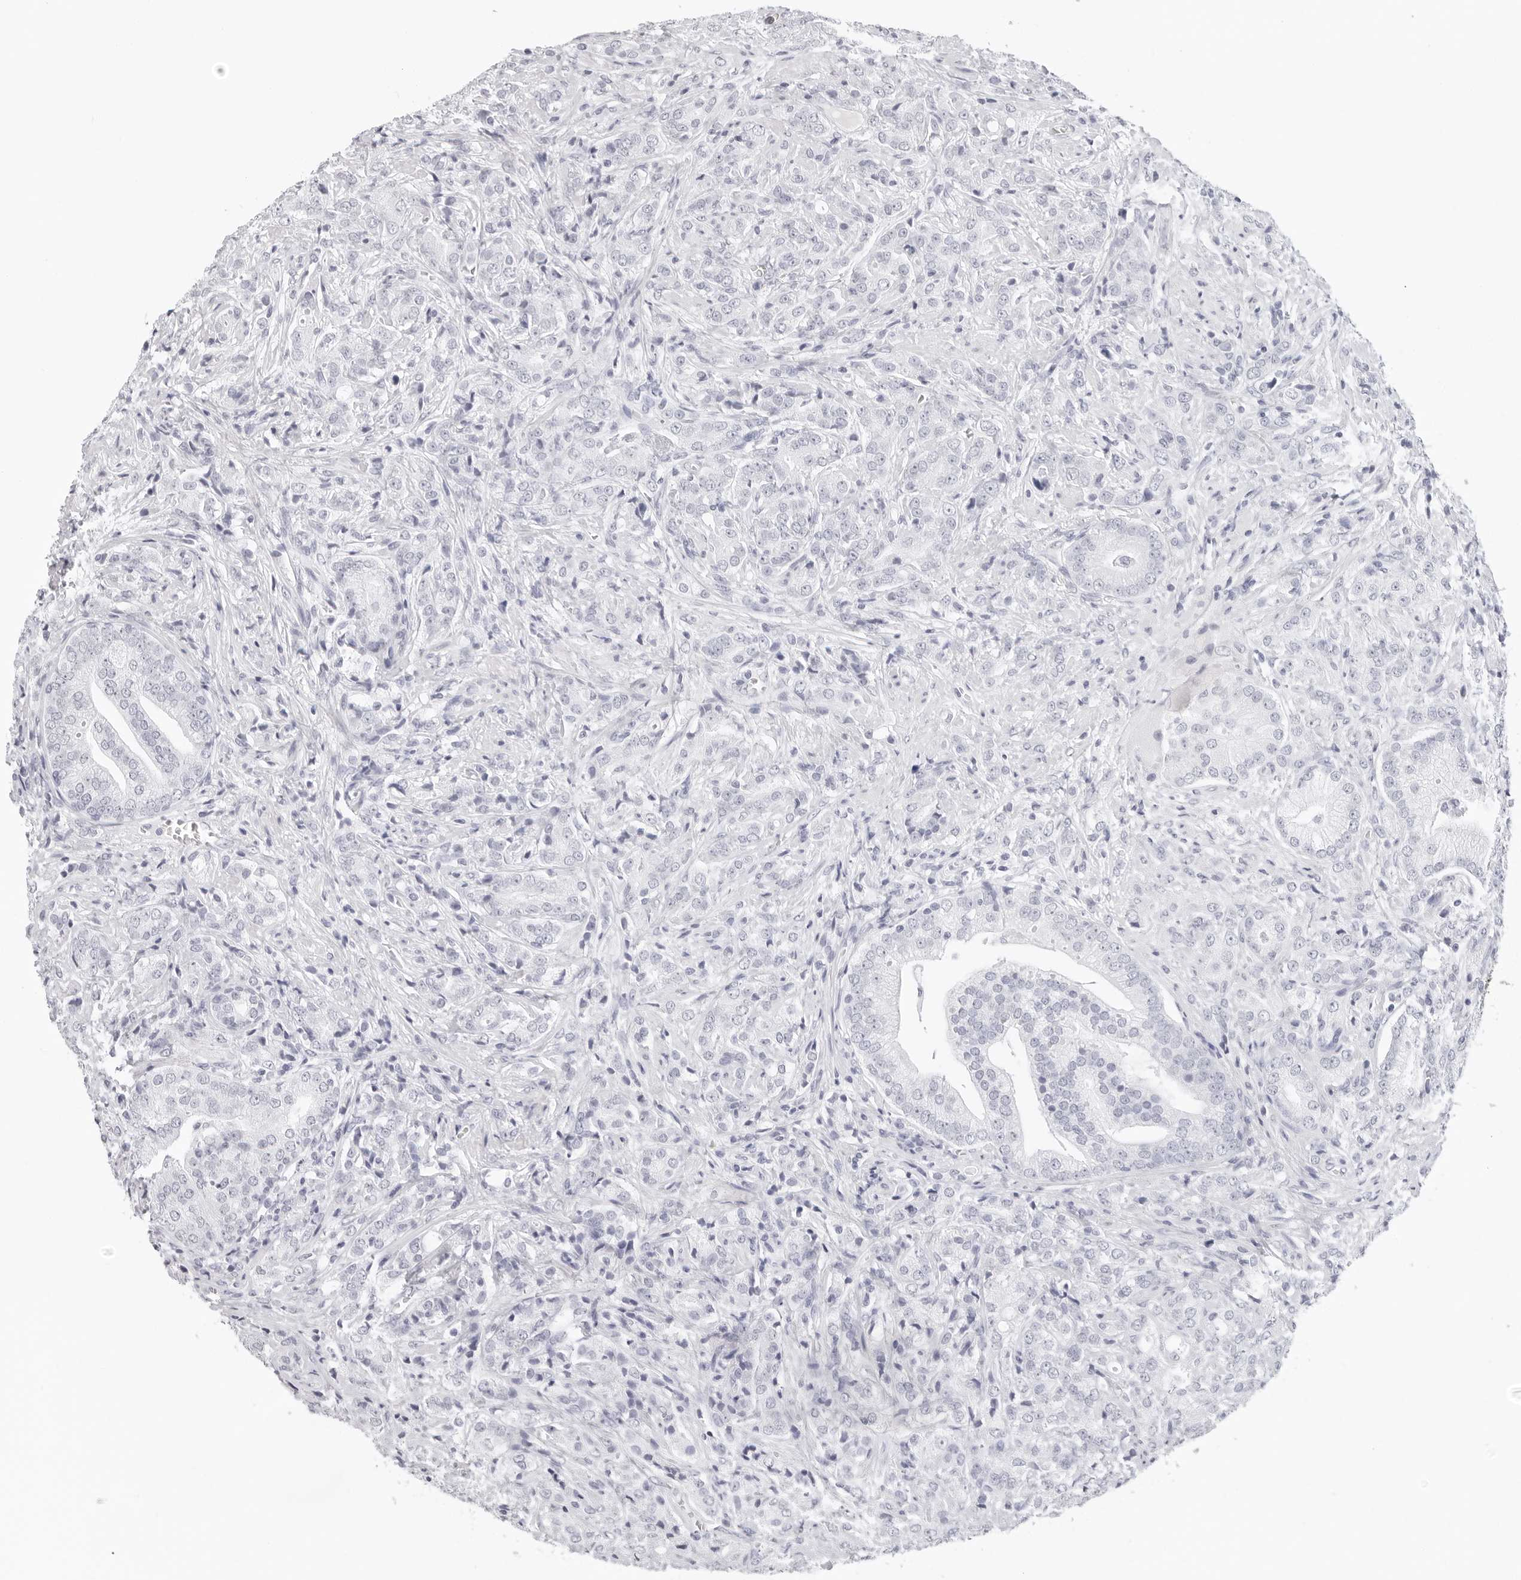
{"staining": {"intensity": "negative", "quantity": "none", "location": "none"}, "tissue": "prostate cancer", "cell_type": "Tumor cells", "image_type": "cancer", "snomed": [{"axis": "morphology", "description": "Adenocarcinoma, High grade"}, {"axis": "topography", "description": "Prostate"}], "caption": "The image reveals no significant positivity in tumor cells of prostate cancer.", "gene": "AGMAT", "patient": {"sex": "male", "age": 57}}